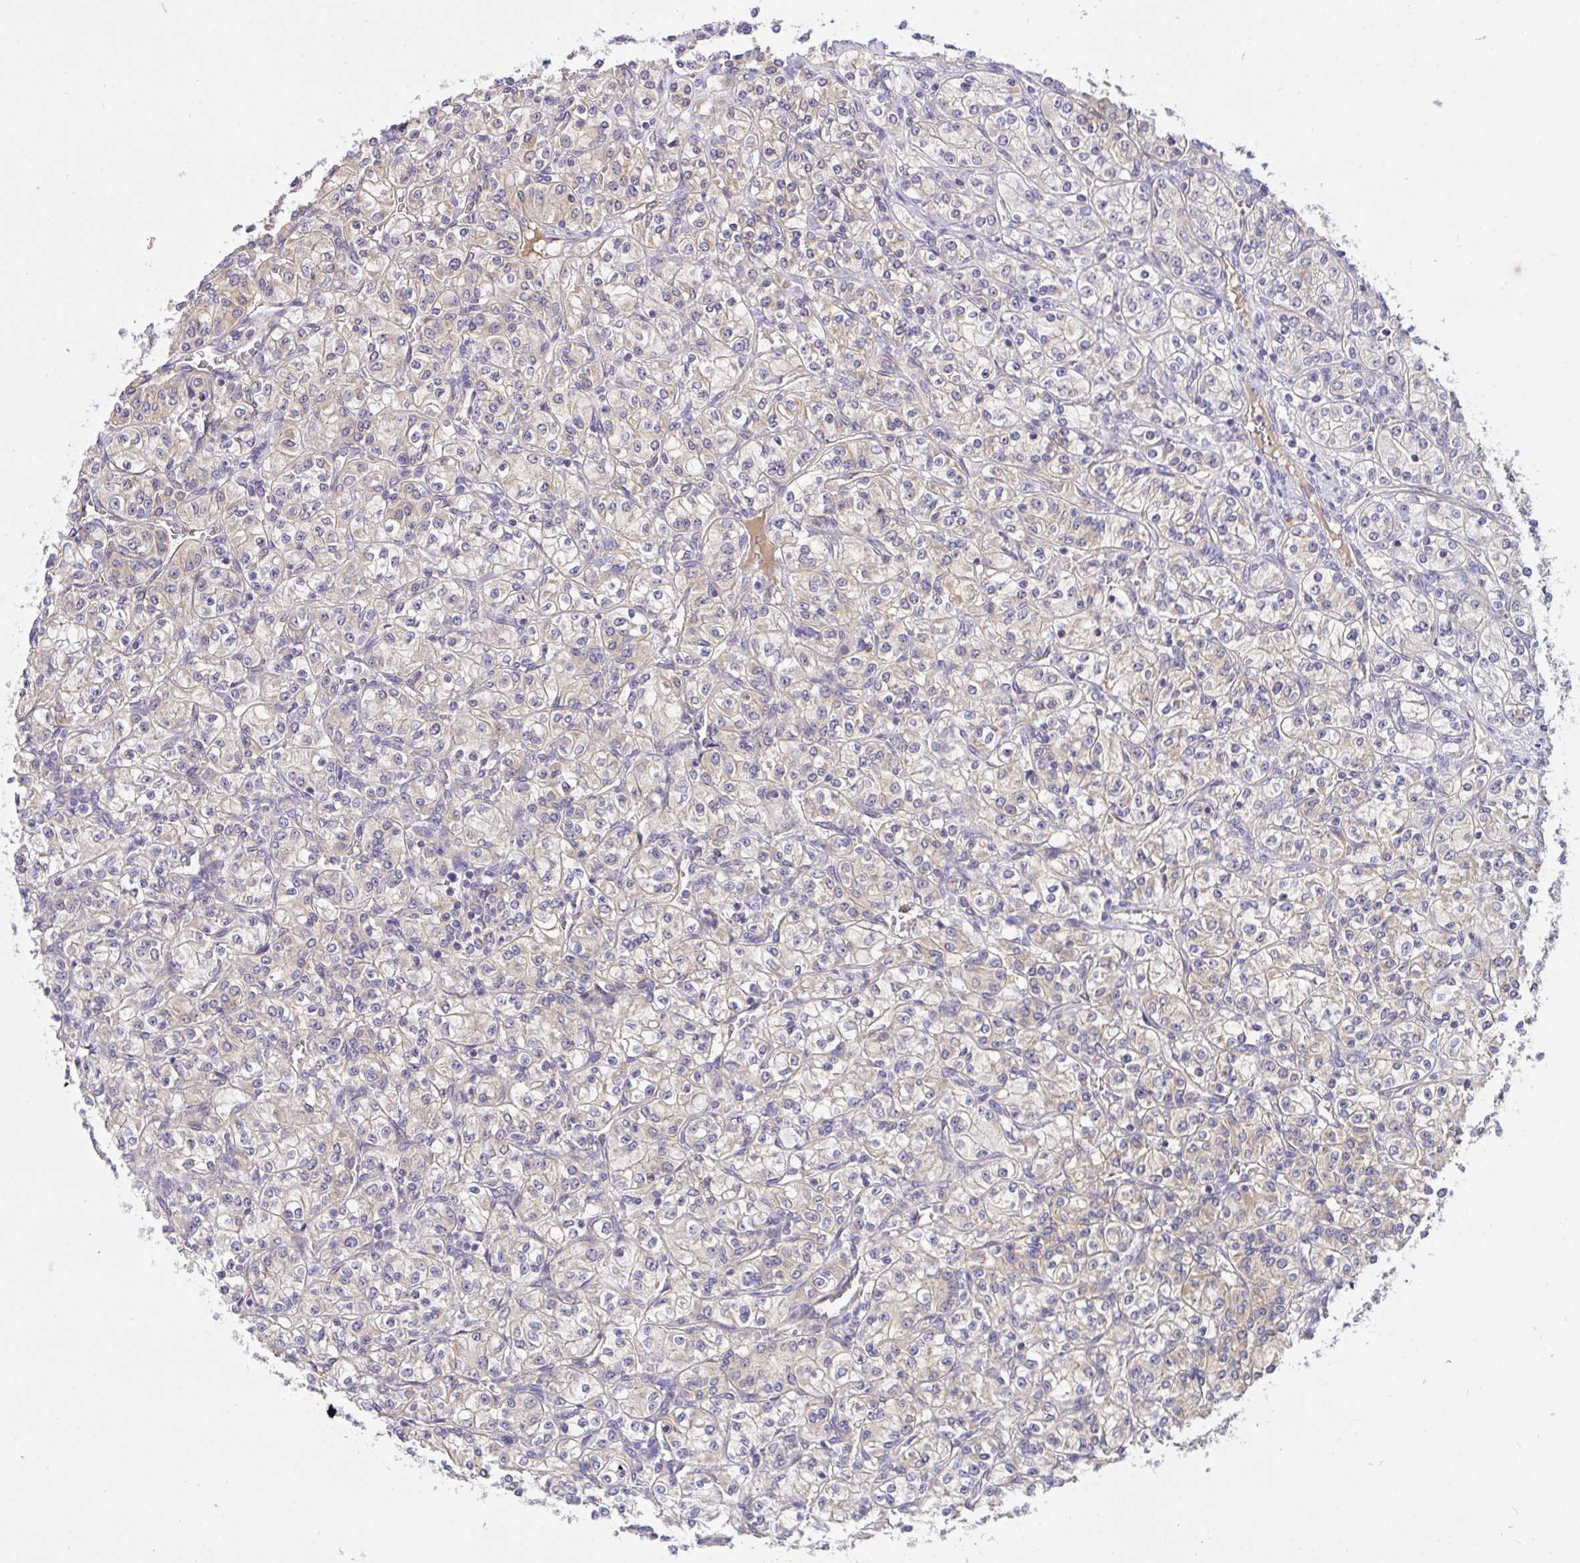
{"staining": {"intensity": "negative", "quantity": "none", "location": "none"}, "tissue": "renal cancer", "cell_type": "Tumor cells", "image_type": "cancer", "snomed": [{"axis": "morphology", "description": "Adenocarcinoma, NOS"}, {"axis": "topography", "description": "Kidney"}], "caption": "The photomicrograph demonstrates no staining of tumor cells in renal adenocarcinoma.", "gene": "C19orf54", "patient": {"sex": "male", "age": 77}}